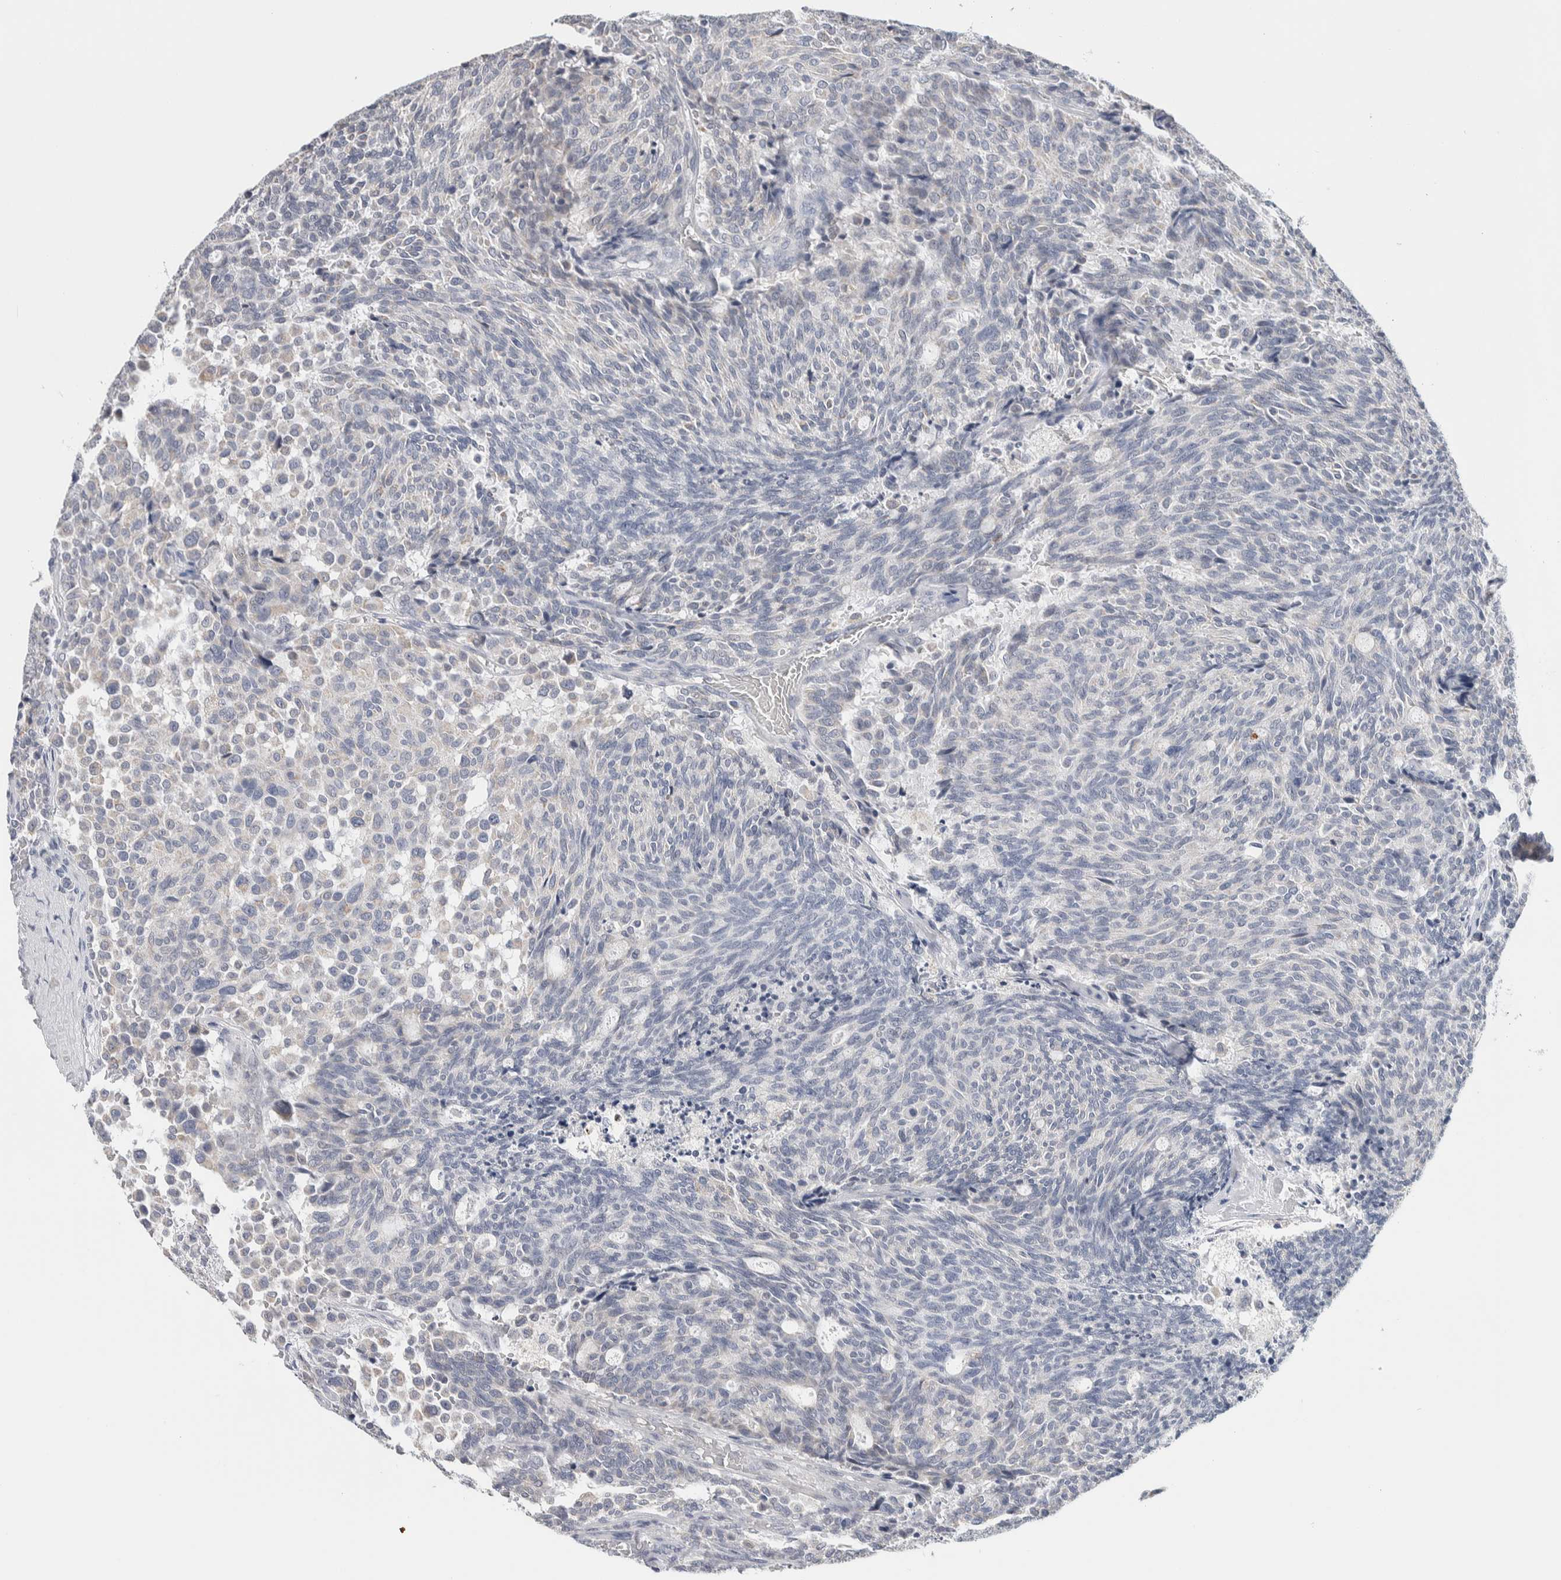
{"staining": {"intensity": "negative", "quantity": "none", "location": "none"}, "tissue": "carcinoid", "cell_type": "Tumor cells", "image_type": "cancer", "snomed": [{"axis": "morphology", "description": "Carcinoid, malignant, NOS"}, {"axis": "topography", "description": "Pancreas"}], "caption": "Human carcinoid stained for a protein using immunohistochemistry displays no positivity in tumor cells.", "gene": "SCN2A", "patient": {"sex": "female", "age": 54}}